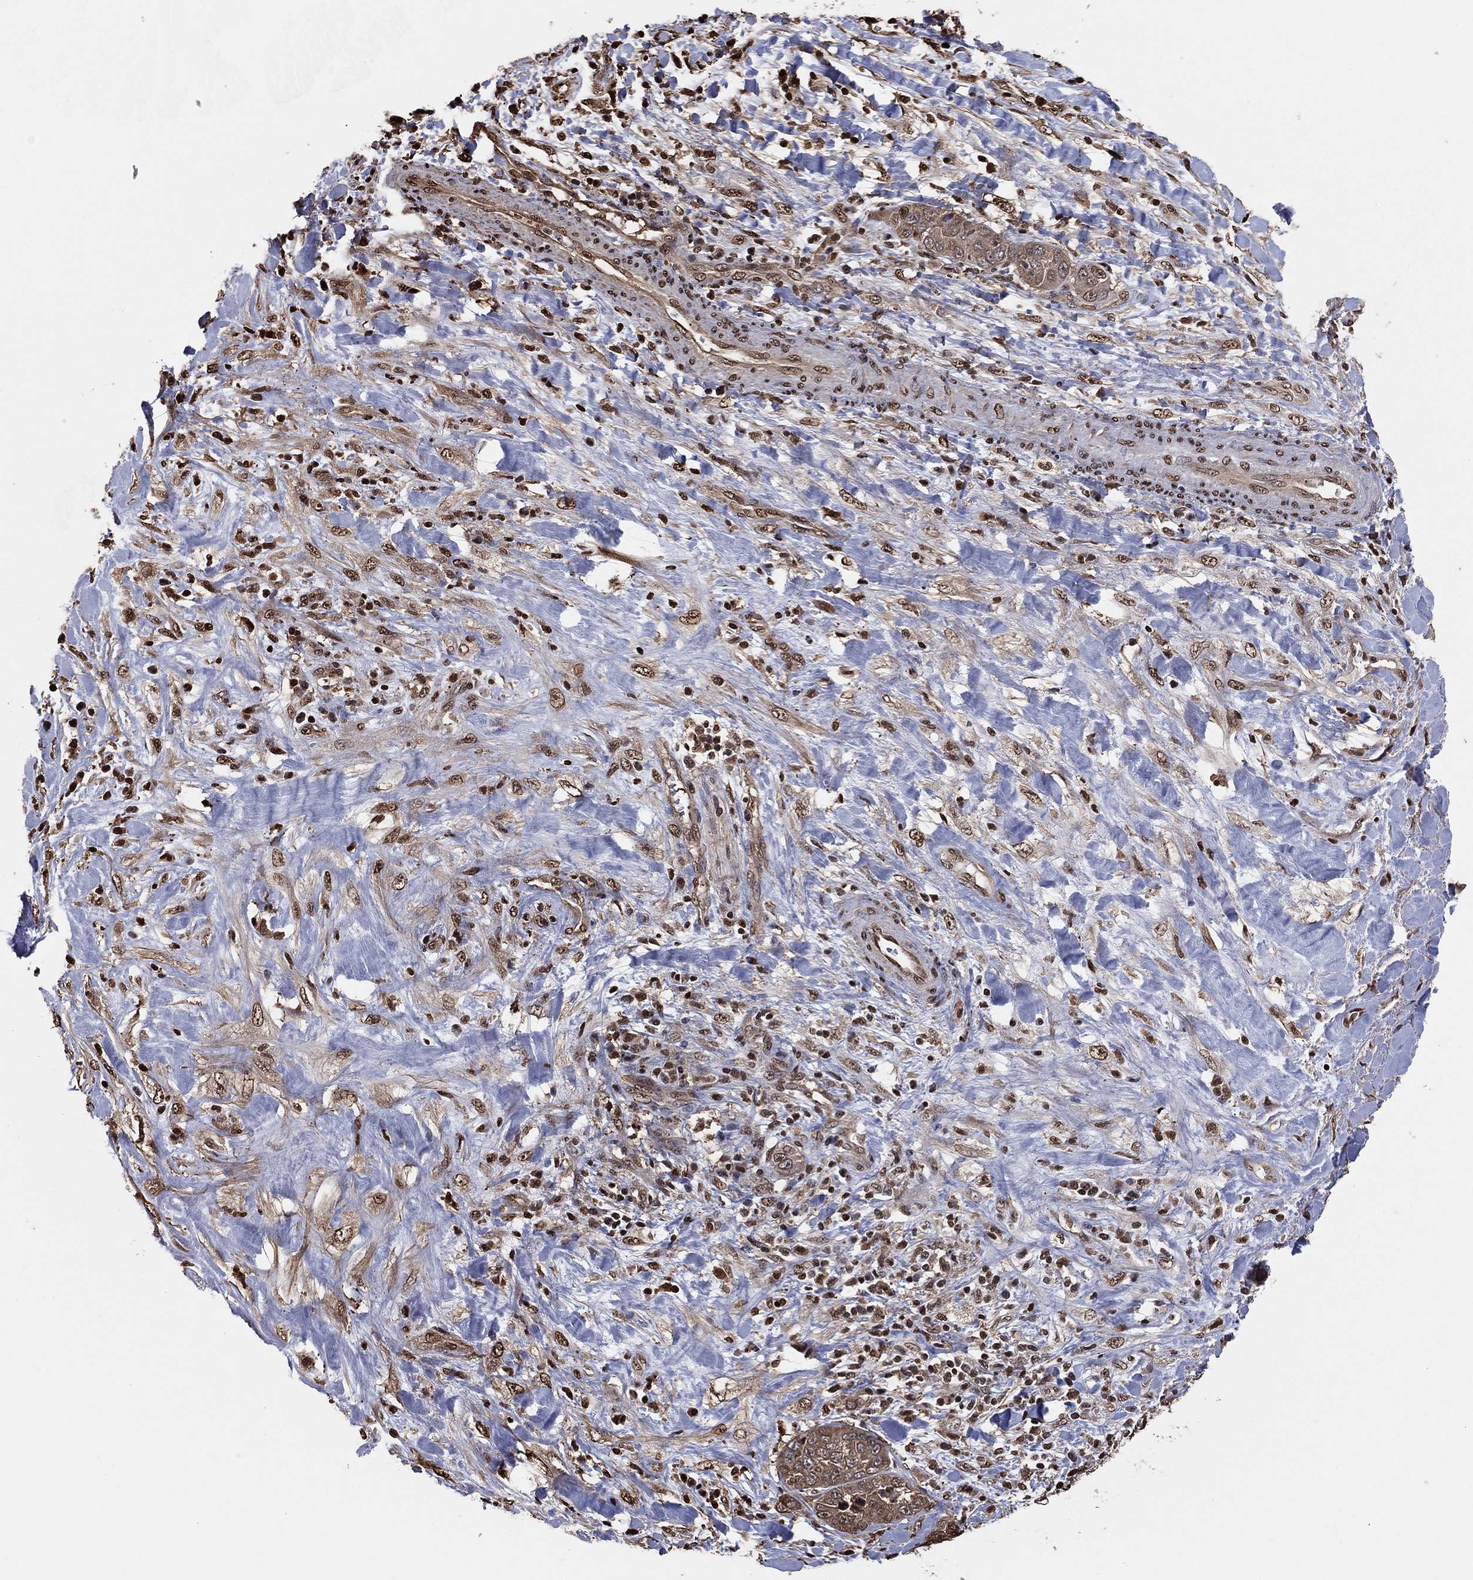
{"staining": {"intensity": "moderate", "quantity": ">75%", "location": "cytoplasmic/membranous"}, "tissue": "liver cancer", "cell_type": "Tumor cells", "image_type": "cancer", "snomed": [{"axis": "morphology", "description": "Cholangiocarcinoma"}, {"axis": "topography", "description": "Liver"}], "caption": "About >75% of tumor cells in human liver cancer display moderate cytoplasmic/membranous protein staining as visualized by brown immunohistochemical staining.", "gene": "GAPDH", "patient": {"sex": "female", "age": 52}}